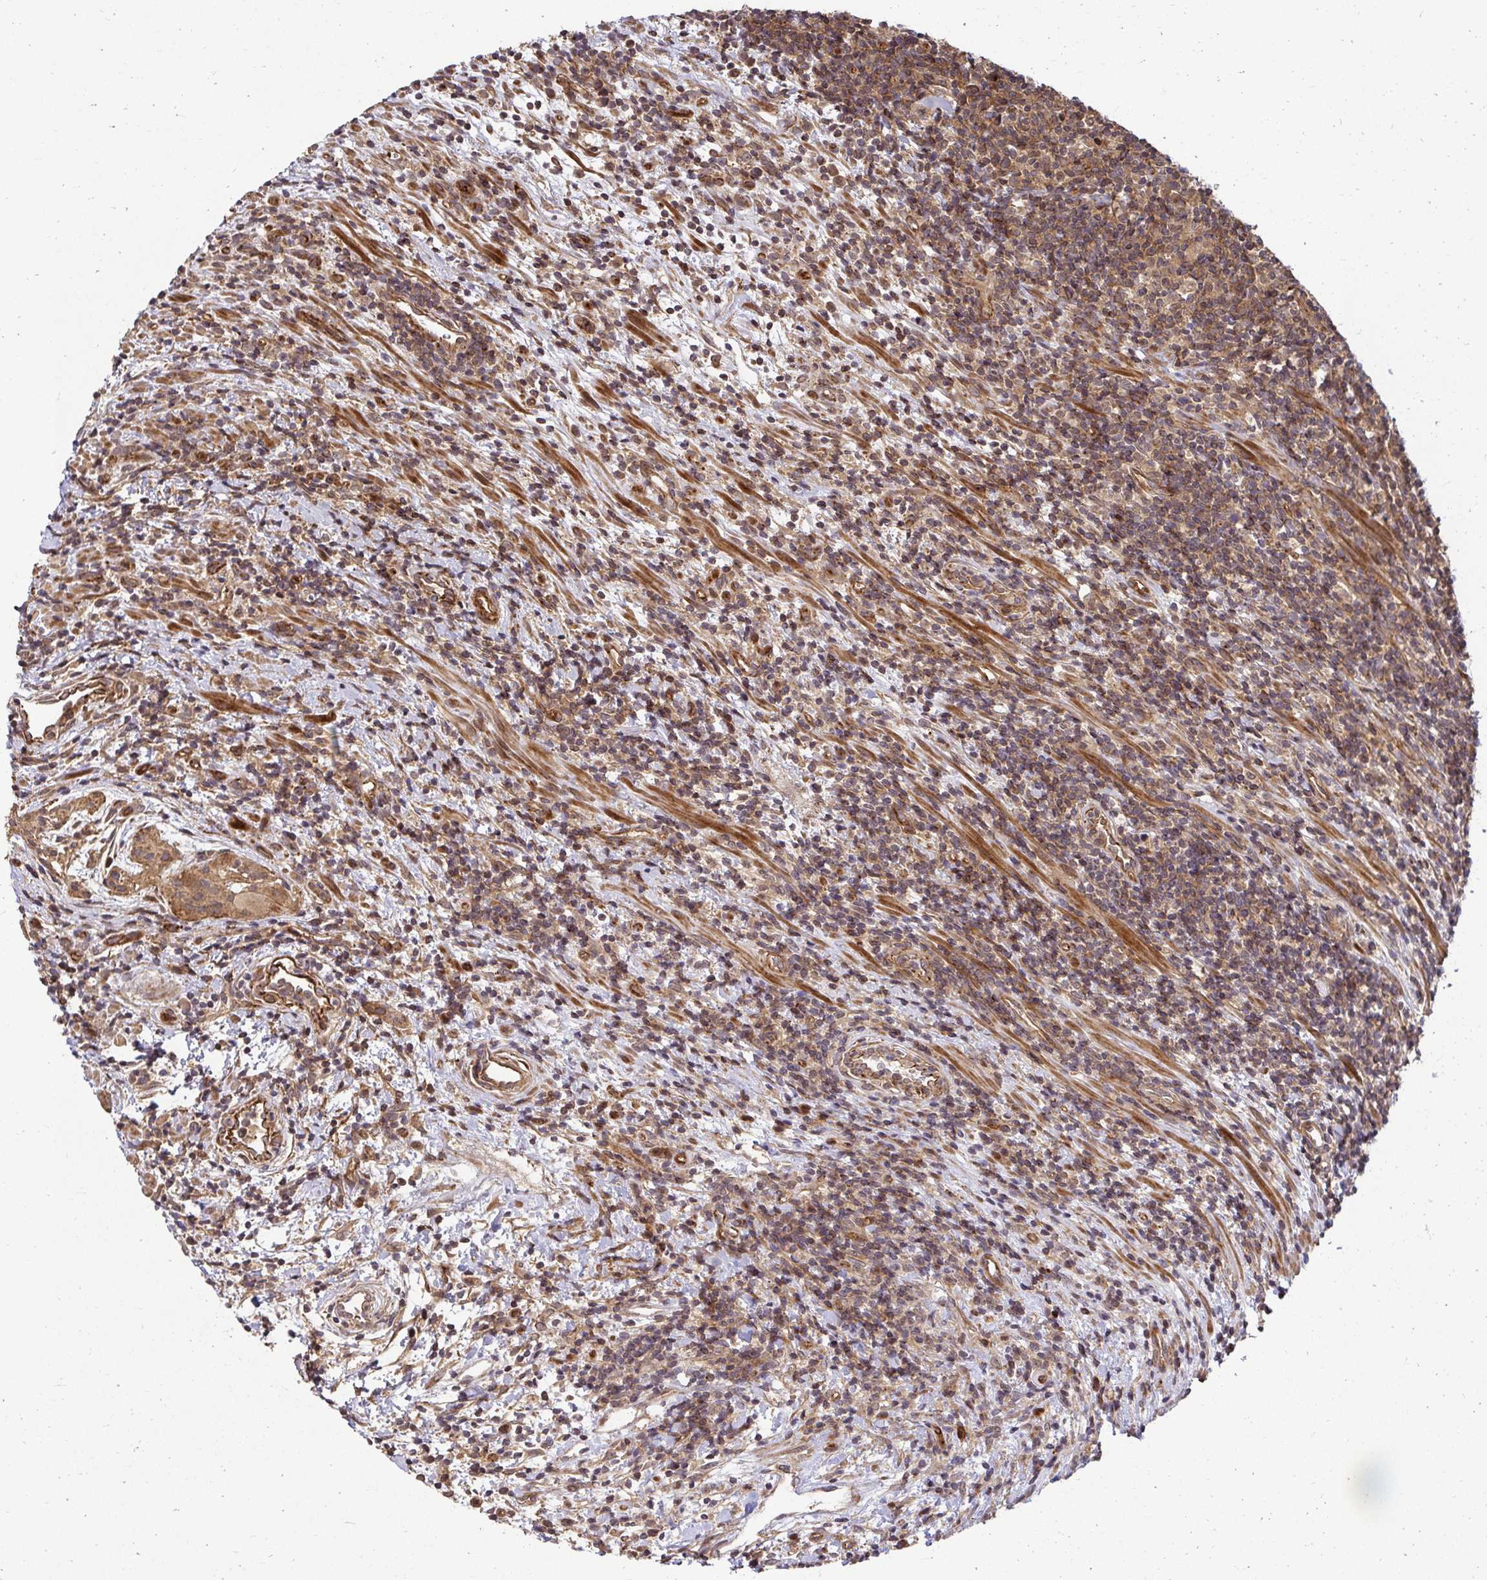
{"staining": {"intensity": "weak", "quantity": "<25%", "location": "cytoplasmic/membranous"}, "tissue": "lymphoma", "cell_type": "Tumor cells", "image_type": "cancer", "snomed": [{"axis": "morphology", "description": "Malignant lymphoma, non-Hodgkin's type, High grade"}, {"axis": "topography", "description": "Small intestine"}], "caption": "Immunohistochemical staining of human lymphoma shows no significant staining in tumor cells.", "gene": "PSMA4", "patient": {"sex": "female", "age": 56}}